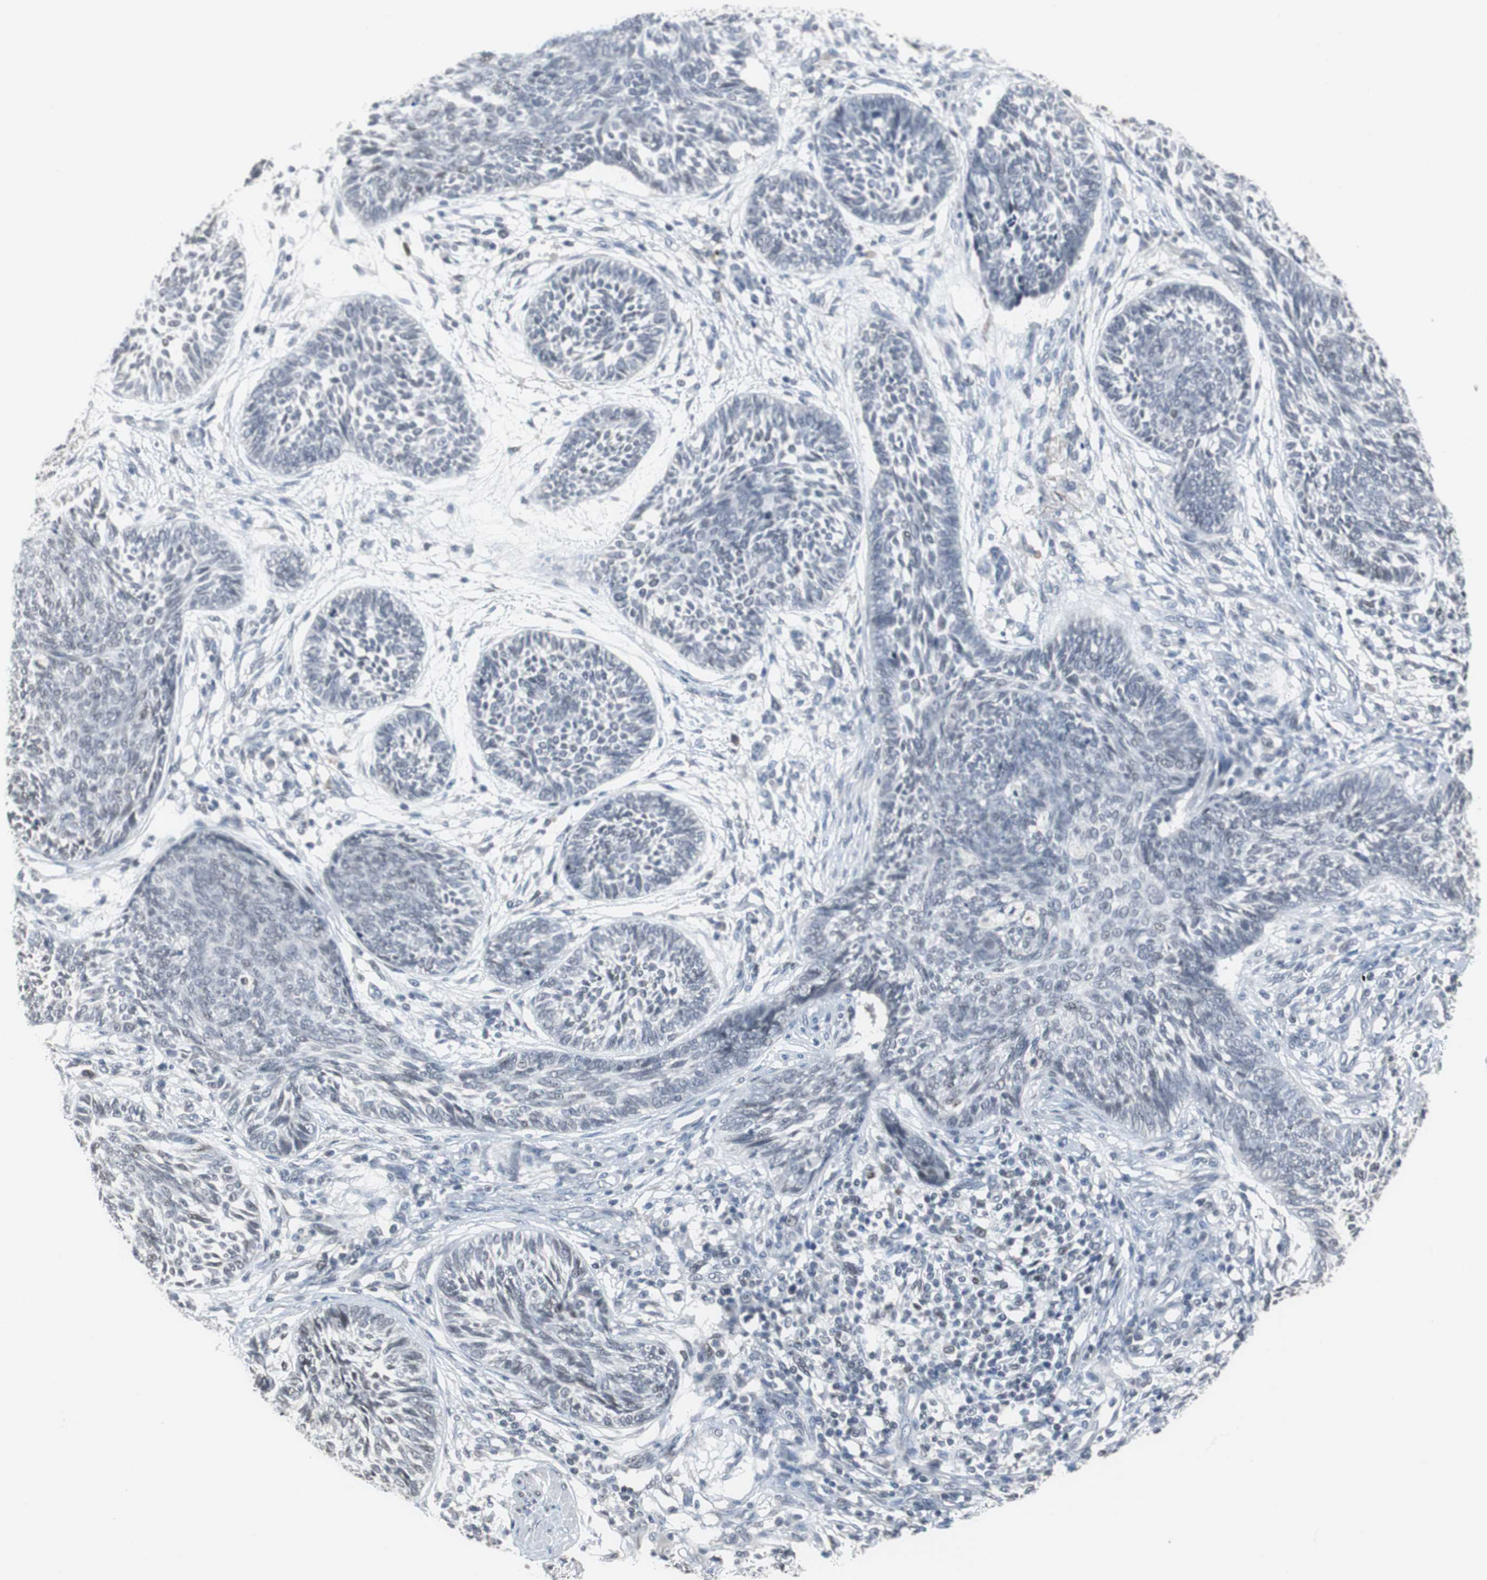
{"staining": {"intensity": "weak", "quantity": ">75%", "location": "nuclear"}, "tissue": "skin cancer", "cell_type": "Tumor cells", "image_type": "cancer", "snomed": [{"axis": "morphology", "description": "Papilloma, NOS"}, {"axis": "morphology", "description": "Basal cell carcinoma"}, {"axis": "topography", "description": "Skin"}], "caption": "Immunohistochemical staining of human skin papilloma exhibits weak nuclear protein positivity in approximately >75% of tumor cells. (DAB (3,3'-diaminobenzidine) IHC with brightfield microscopy, high magnification).", "gene": "FOXP4", "patient": {"sex": "male", "age": 87}}